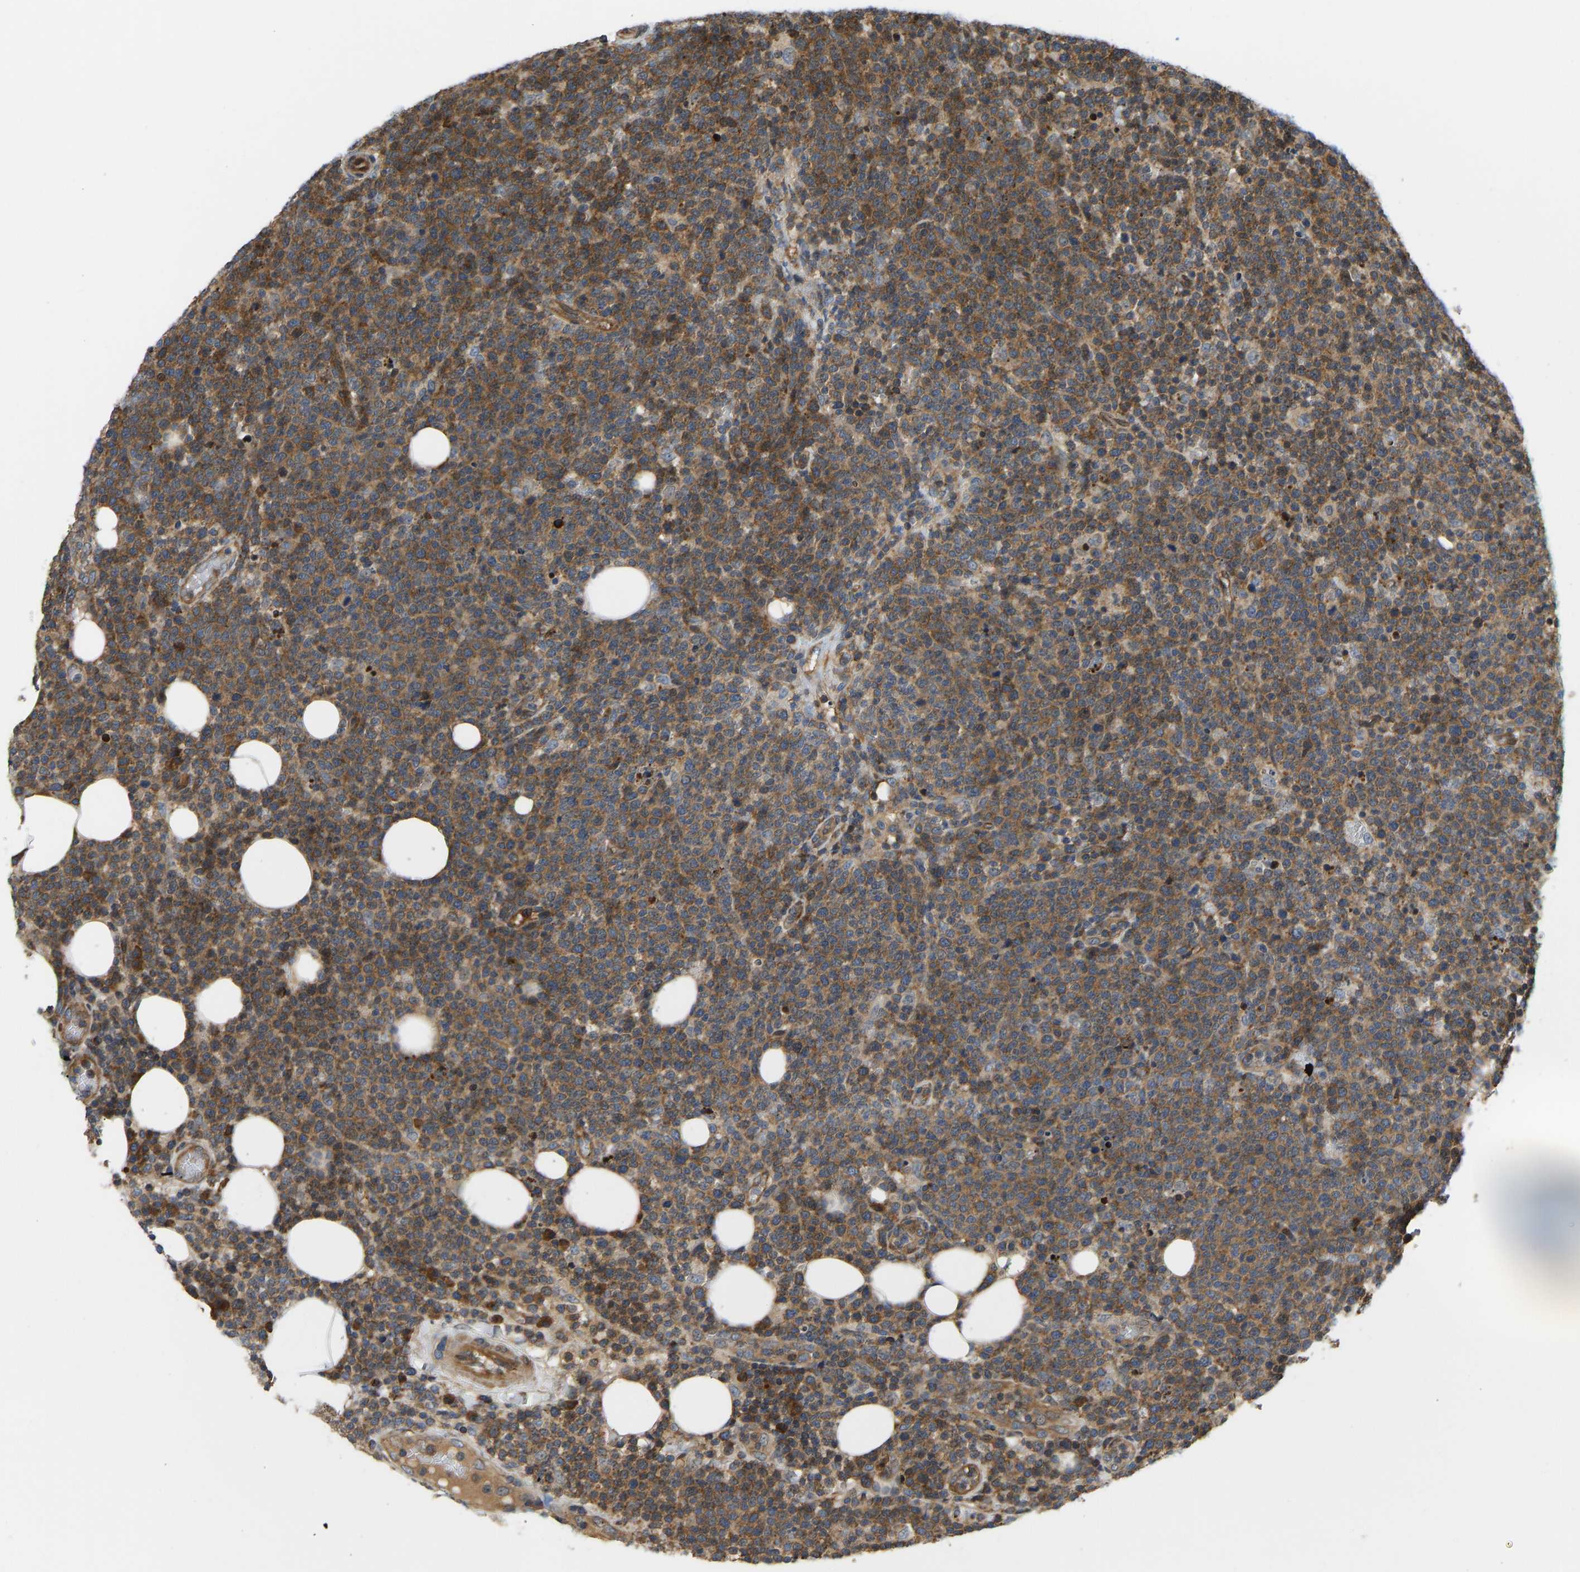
{"staining": {"intensity": "moderate", "quantity": ">75%", "location": "cytoplasmic/membranous"}, "tissue": "lymphoma", "cell_type": "Tumor cells", "image_type": "cancer", "snomed": [{"axis": "morphology", "description": "Malignant lymphoma, non-Hodgkin's type, High grade"}, {"axis": "topography", "description": "Lymph node"}], "caption": "An image of human malignant lymphoma, non-Hodgkin's type (high-grade) stained for a protein demonstrates moderate cytoplasmic/membranous brown staining in tumor cells. Ihc stains the protein in brown and the nuclei are stained blue.", "gene": "RASGRF2", "patient": {"sex": "male", "age": 61}}